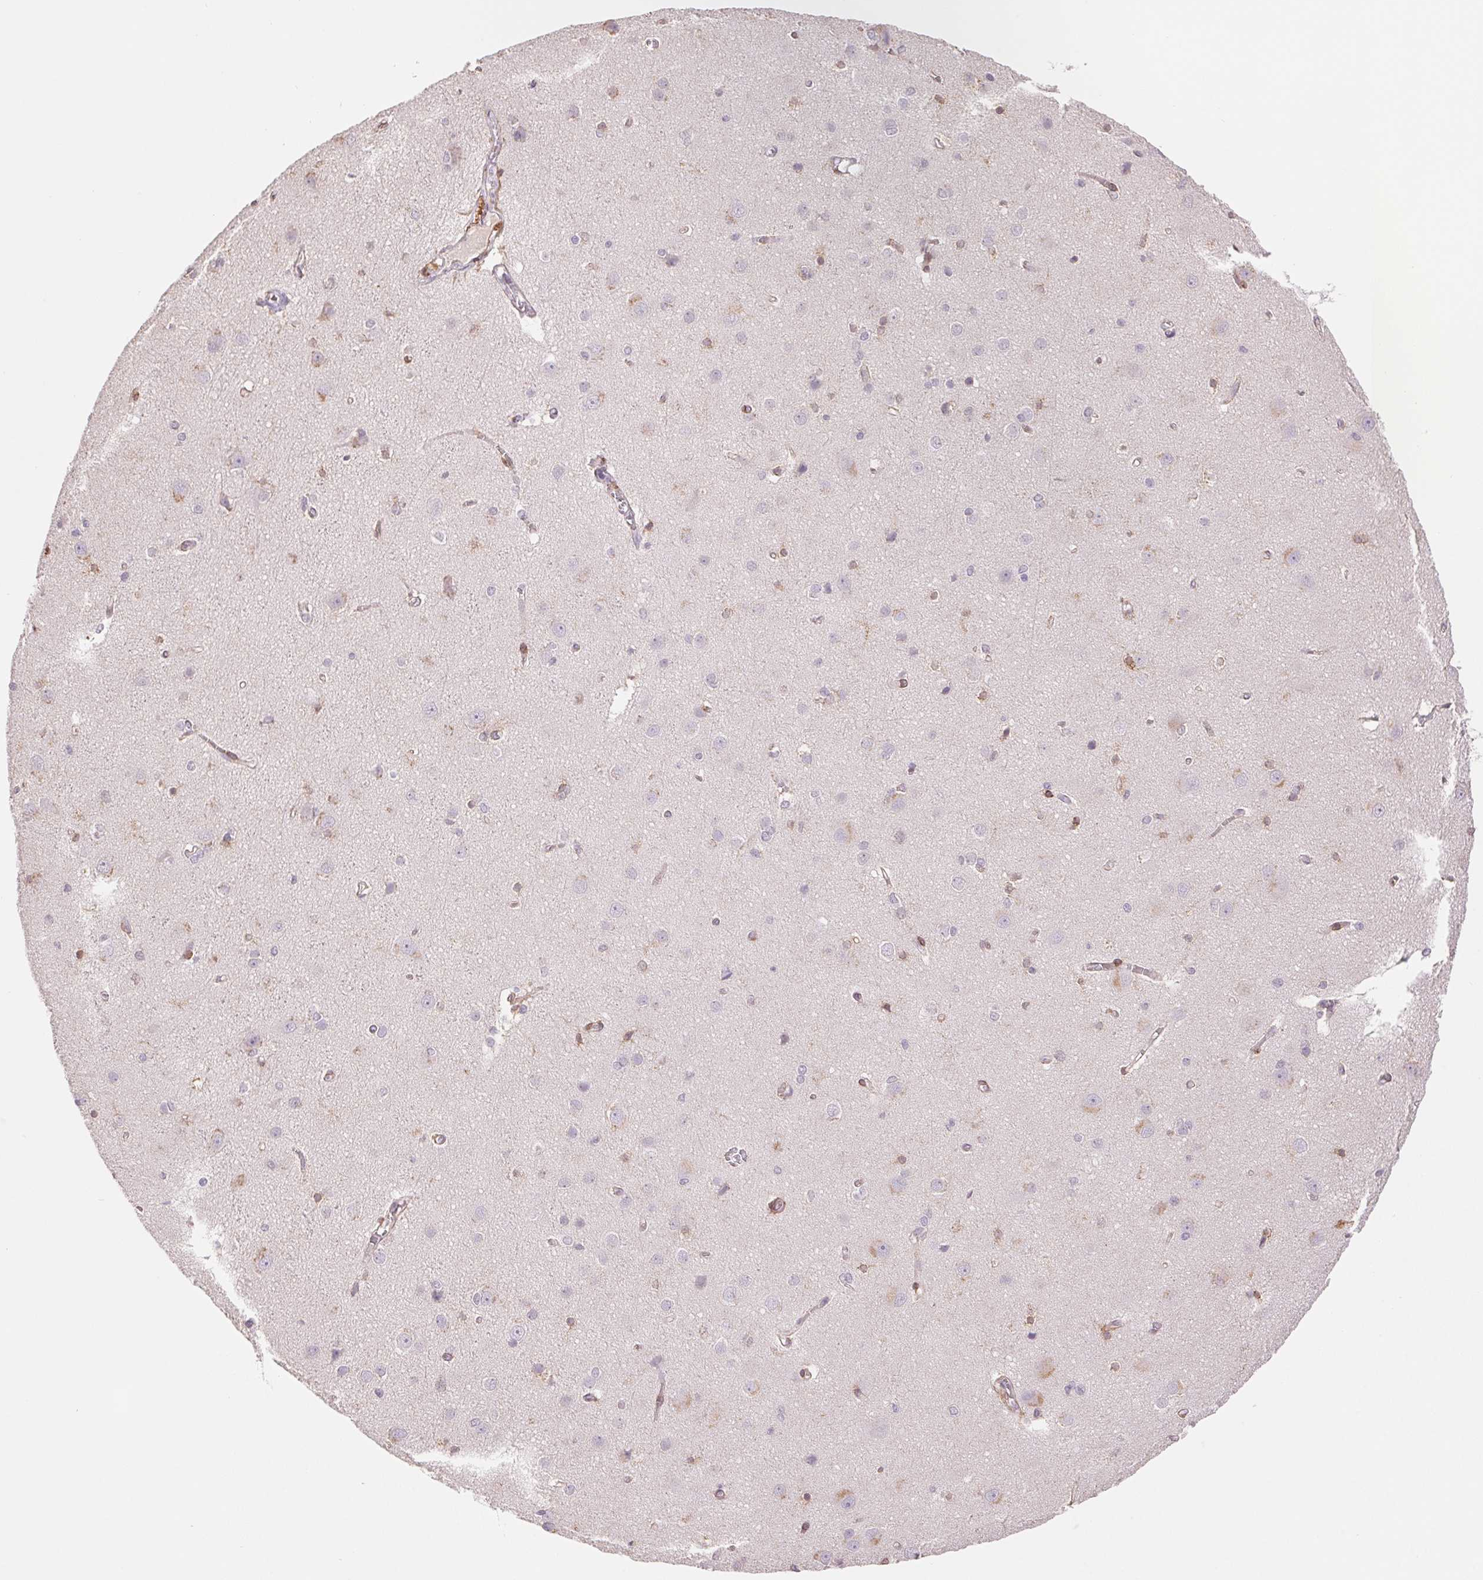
{"staining": {"intensity": "weak", "quantity": "25%-75%", "location": "cytoplasmic/membranous"}, "tissue": "cerebral cortex", "cell_type": "Endothelial cells", "image_type": "normal", "snomed": [{"axis": "morphology", "description": "Normal tissue, NOS"}, {"axis": "topography", "description": "Cerebral cortex"}], "caption": "IHC histopathology image of benign human cerebral cortex stained for a protein (brown), which reveals low levels of weak cytoplasmic/membranous positivity in about 25%-75% of endothelial cells.", "gene": "FKBP10", "patient": {"sex": "male", "age": 37}}